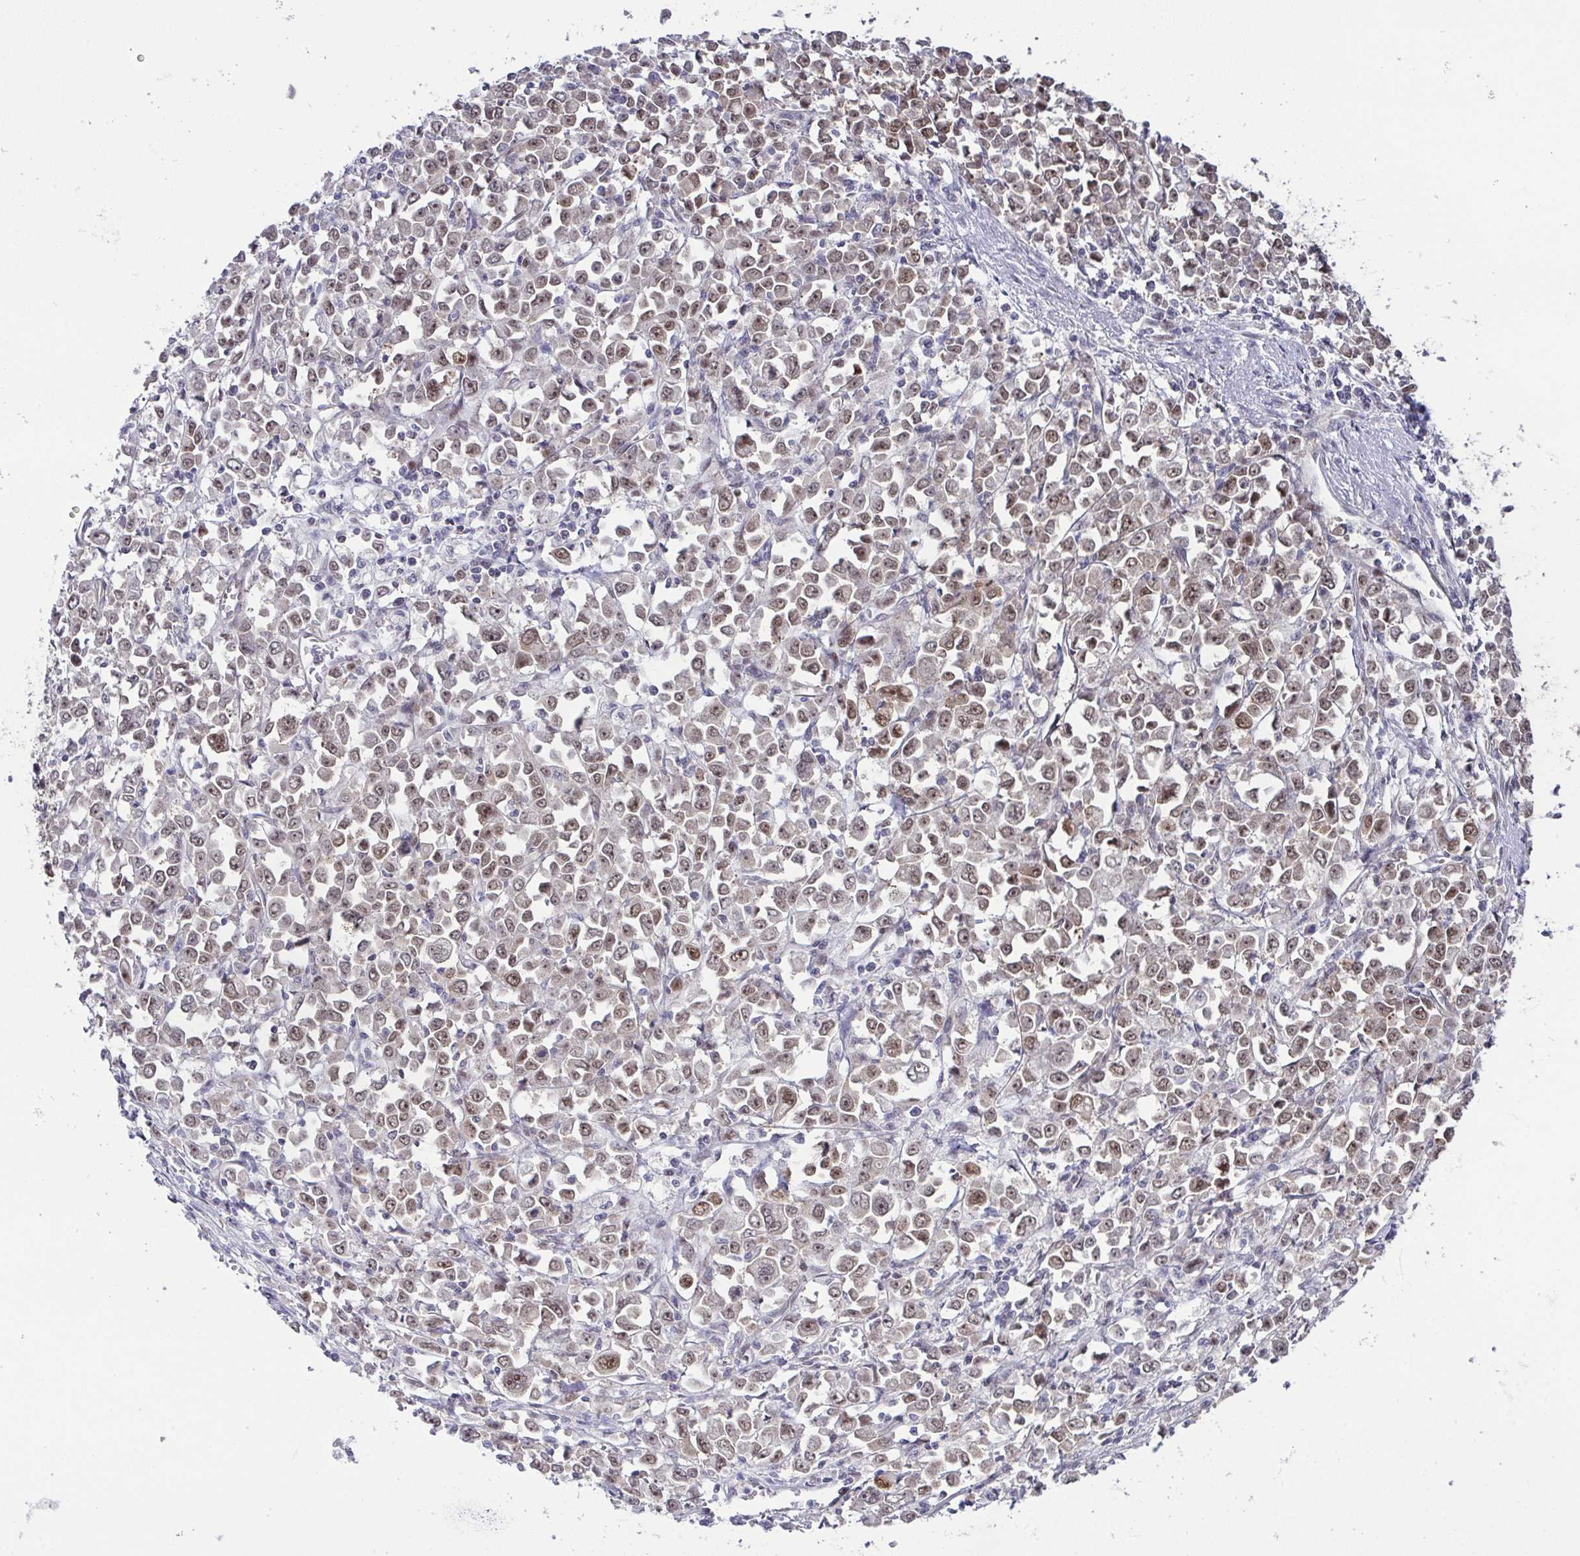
{"staining": {"intensity": "moderate", "quantity": "25%-75%", "location": "nuclear"}, "tissue": "stomach cancer", "cell_type": "Tumor cells", "image_type": "cancer", "snomed": [{"axis": "morphology", "description": "Adenocarcinoma, NOS"}, {"axis": "topography", "description": "Stomach, upper"}], "caption": "Adenocarcinoma (stomach) stained for a protein displays moderate nuclear positivity in tumor cells. (DAB = brown stain, brightfield microscopy at high magnification).", "gene": "DNAJB1", "patient": {"sex": "male", "age": 70}}